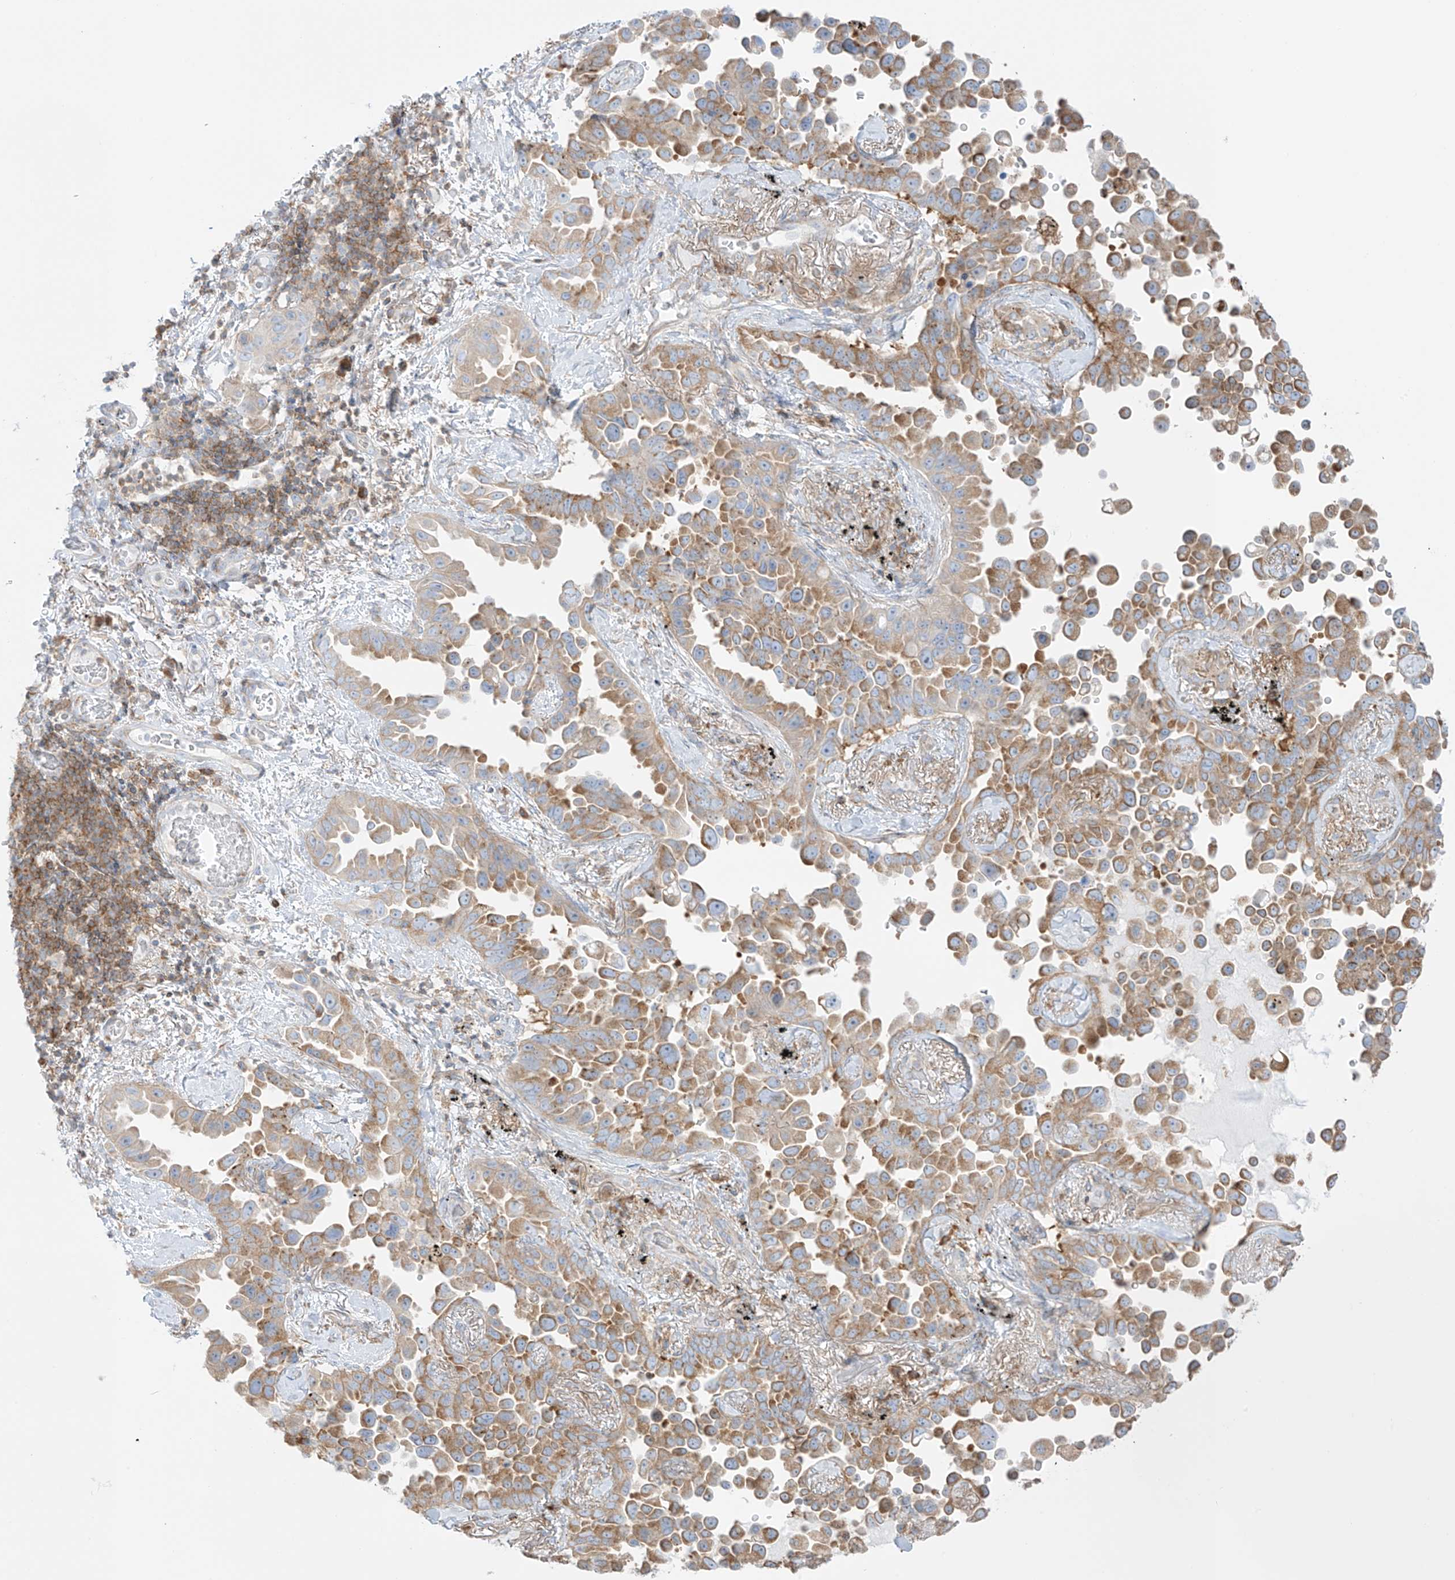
{"staining": {"intensity": "moderate", "quantity": "25%-75%", "location": "cytoplasmic/membranous"}, "tissue": "lung cancer", "cell_type": "Tumor cells", "image_type": "cancer", "snomed": [{"axis": "morphology", "description": "Adenocarcinoma, NOS"}, {"axis": "topography", "description": "Lung"}], "caption": "A histopathology image of human adenocarcinoma (lung) stained for a protein exhibits moderate cytoplasmic/membranous brown staining in tumor cells.", "gene": "XKR3", "patient": {"sex": "female", "age": 67}}